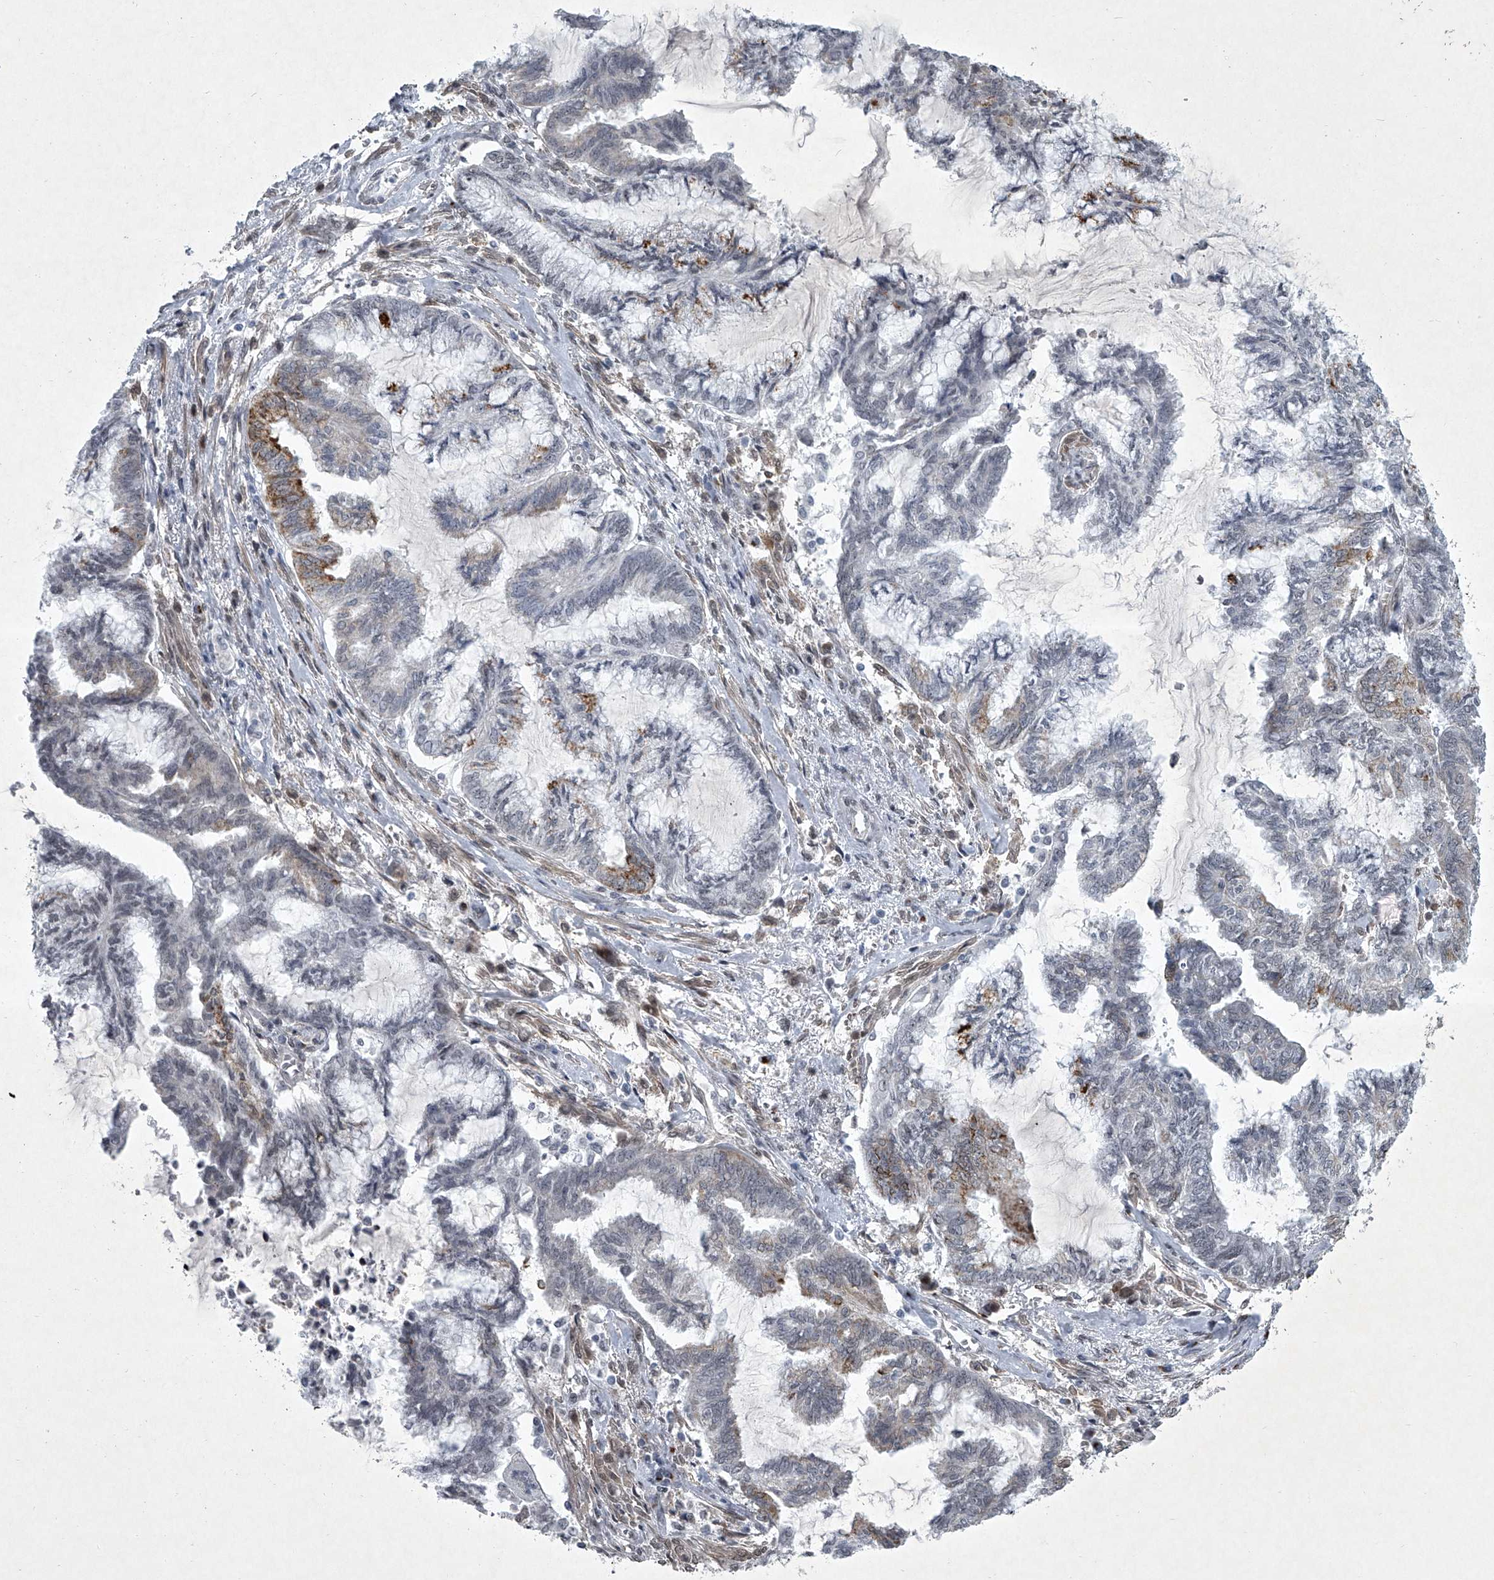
{"staining": {"intensity": "moderate", "quantity": "<25%", "location": "cytoplasmic/membranous"}, "tissue": "endometrial cancer", "cell_type": "Tumor cells", "image_type": "cancer", "snomed": [{"axis": "morphology", "description": "Adenocarcinoma, NOS"}, {"axis": "topography", "description": "Endometrium"}], "caption": "Tumor cells exhibit low levels of moderate cytoplasmic/membranous positivity in approximately <25% of cells in endometrial adenocarcinoma. Ihc stains the protein of interest in brown and the nuclei are stained blue.", "gene": "MLLT1", "patient": {"sex": "female", "age": 86}}